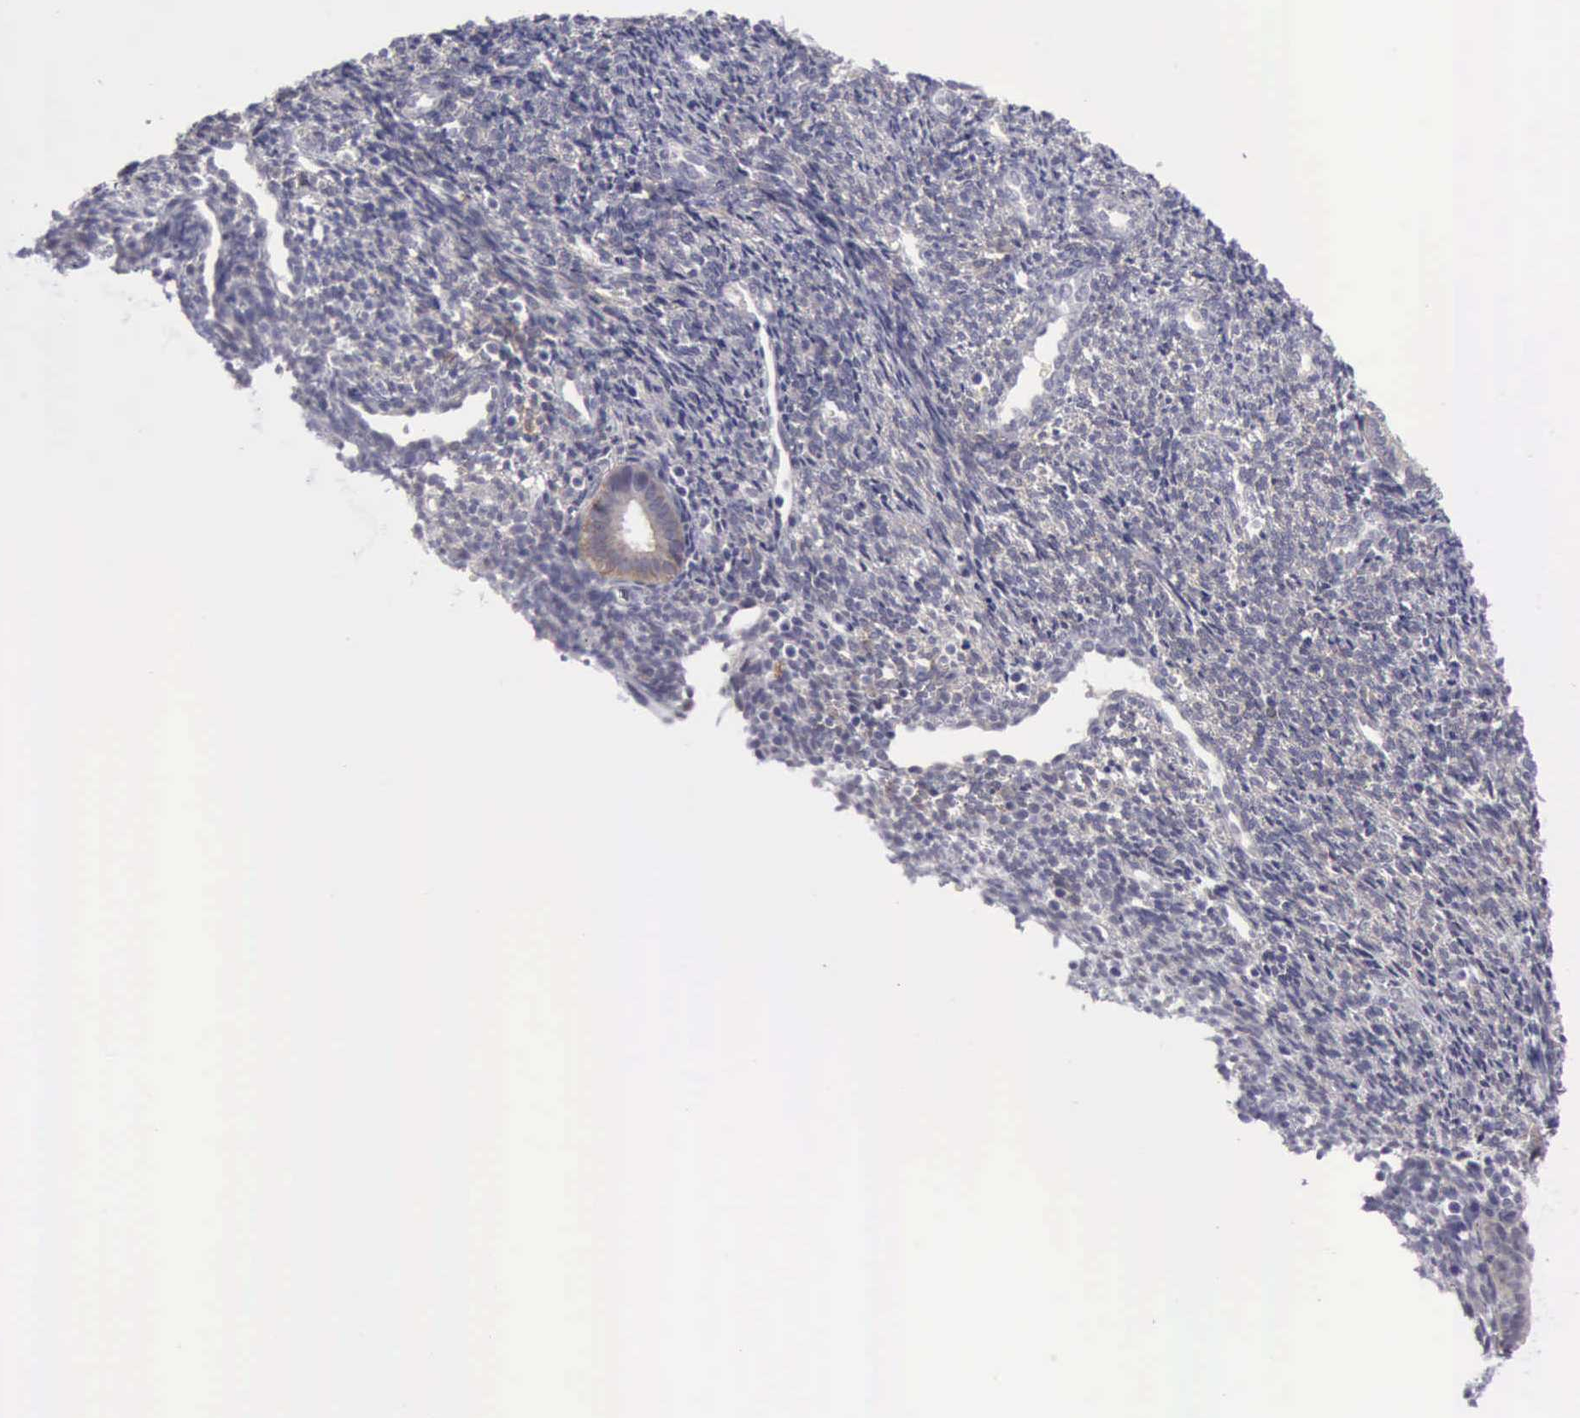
{"staining": {"intensity": "negative", "quantity": "none", "location": "none"}, "tissue": "endometrium", "cell_type": "Cells in endometrial stroma", "image_type": "normal", "snomed": [{"axis": "morphology", "description": "Normal tissue, NOS"}, {"axis": "topography", "description": "Endometrium"}], "caption": "A high-resolution micrograph shows IHC staining of unremarkable endometrium, which exhibits no significant positivity in cells in endometrial stroma.", "gene": "TFRC", "patient": {"sex": "female", "age": 27}}